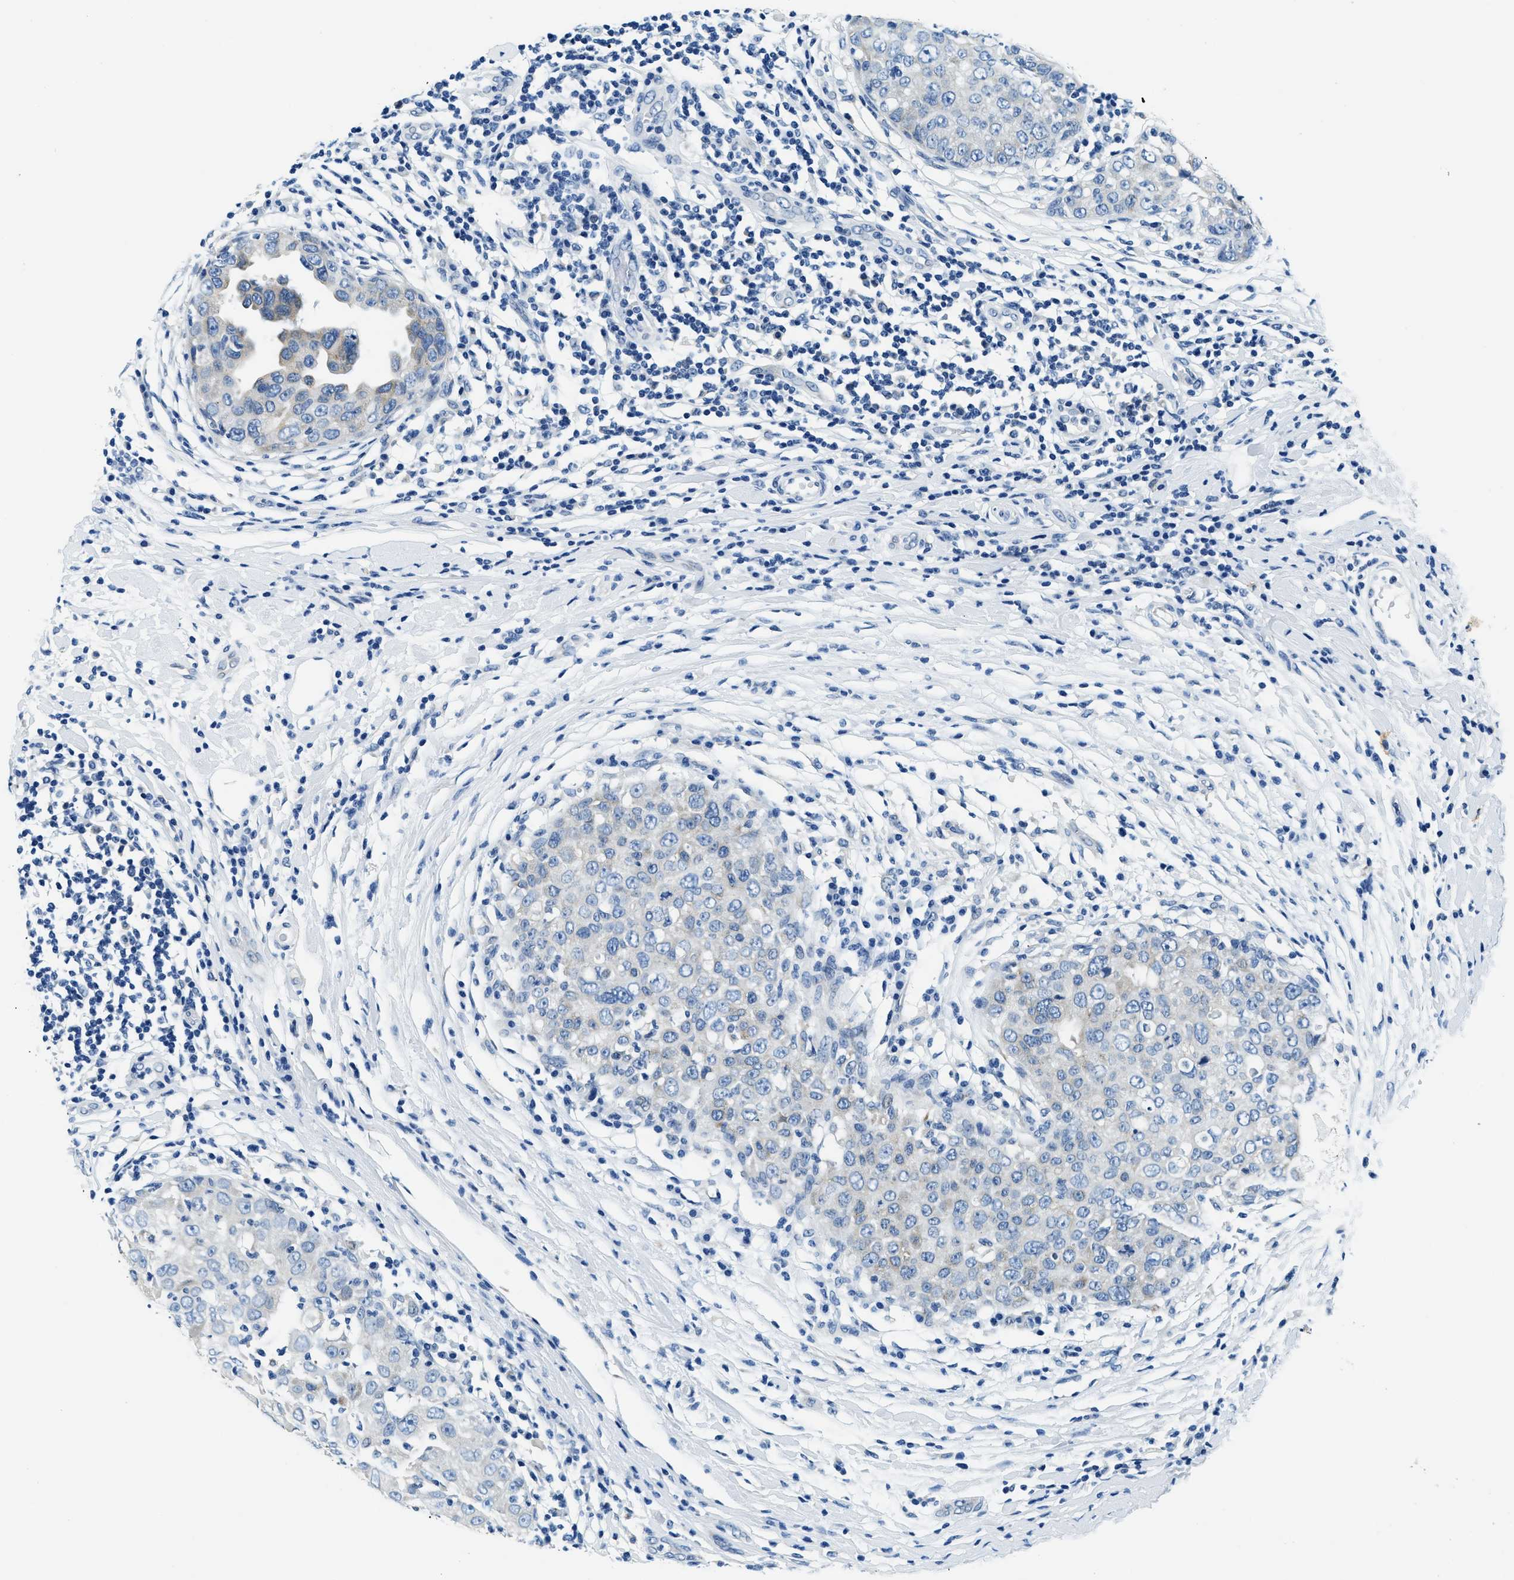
{"staining": {"intensity": "negative", "quantity": "none", "location": "none"}, "tissue": "breast cancer", "cell_type": "Tumor cells", "image_type": "cancer", "snomed": [{"axis": "morphology", "description": "Duct carcinoma"}, {"axis": "topography", "description": "Breast"}], "caption": "This is a image of immunohistochemistry staining of infiltrating ductal carcinoma (breast), which shows no expression in tumor cells.", "gene": "UBAC2", "patient": {"sex": "female", "age": 27}}